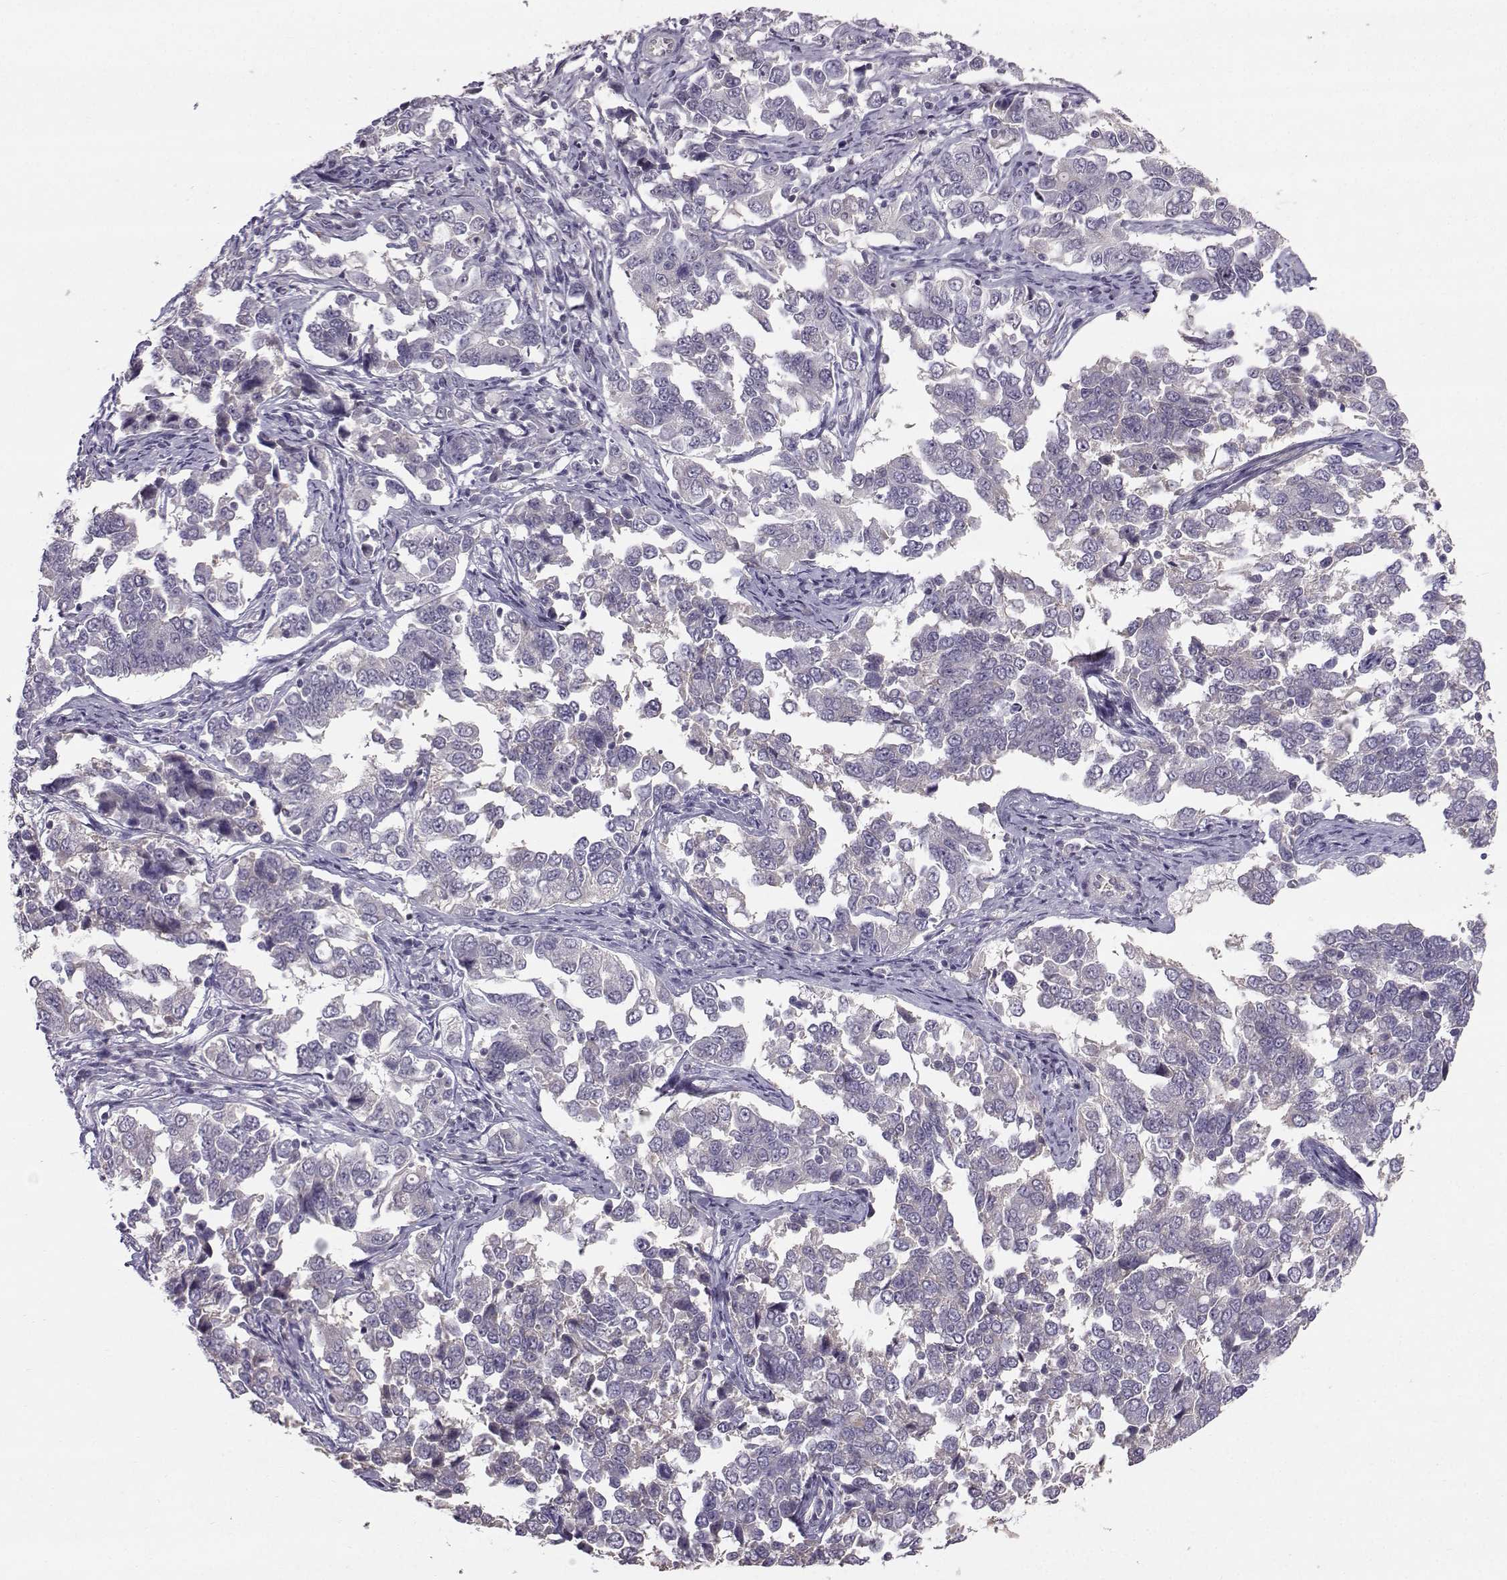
{"staining": {"intensity": "negative", "quantity": "none", "location": "none"}, "tissue": "endometrial cancer", "cell_type": "Tumor cells", "image_type": "cancer", "snomed": [{"axis": "morphology", "description": "Adenocarcinoma, NOS"}, {"axis": "topography", "description": "Endometrium"}], "caption": "High power microscopy micrograph of an immunohistochemistry (IHC) image of endometrial adenocarcinoma, revealing no significant staining in tumor cells.", "gene": "TSPYL5", "patient": {"sex": "female", "age": 43}}